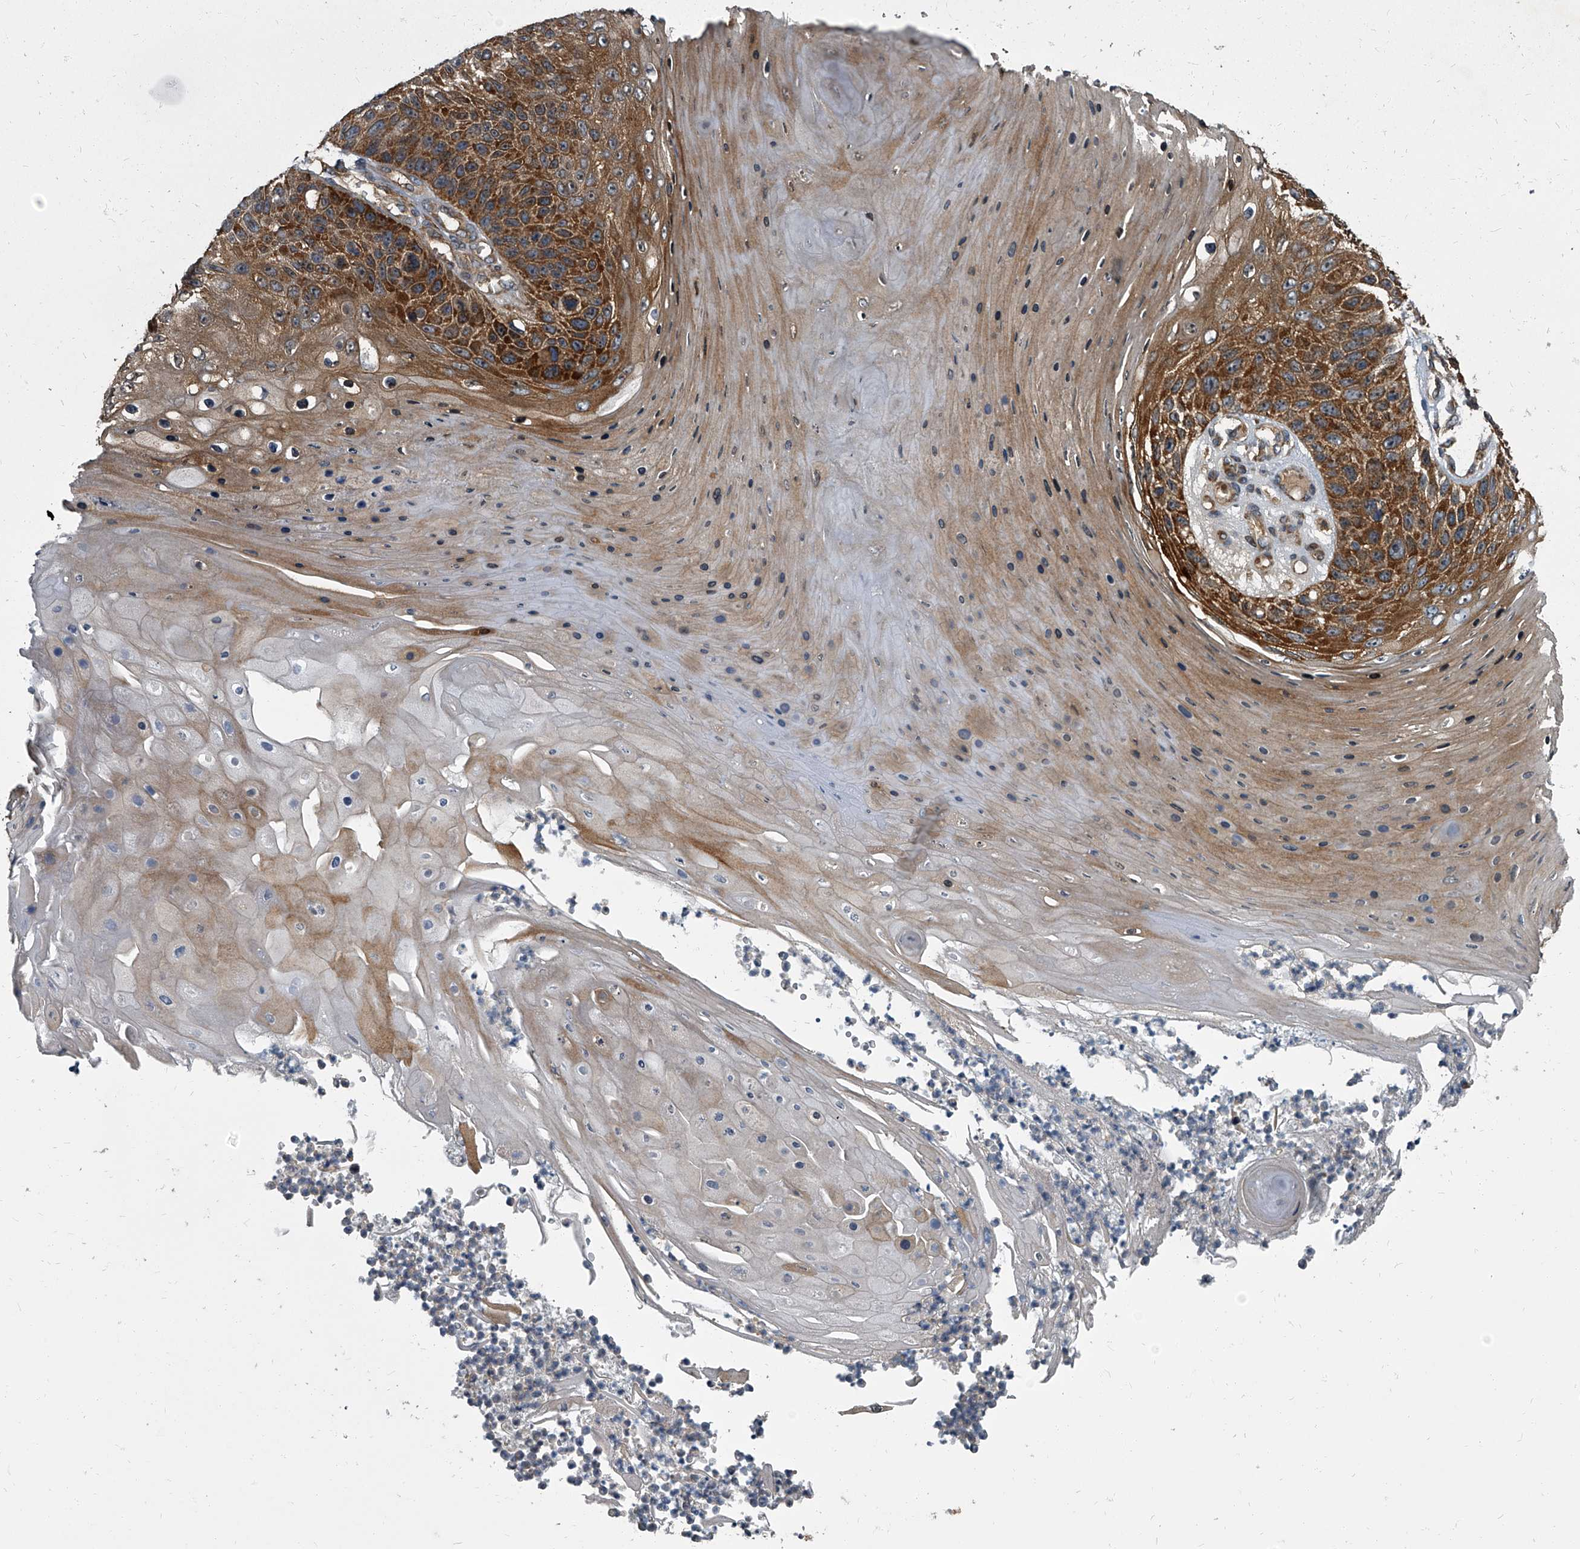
{"staining": {"intensity": "moderate", "quantity": ">75%", "location": "cytoplasmic/membranous"}, "tissue": "skin cancer", "cell_type": "Tumor cells", "image_type": "cancer", "snomed": [{"axis": "morphology", "description": "Squamous cell carcinoma, NOS"}, {"axis": "topography", "description": "Skin"}], "caption": "The histopathology image demonstrates immunohistochemical staining of skin cancer. There is moderate cytoplasmic/membranous staining is seen in about >75% of tumor cells. The protein of interest is shown in brown color, while the nuclei are stained blue.", "gene": "CDV3", "patient": {"sex": "female", "age": 88}}